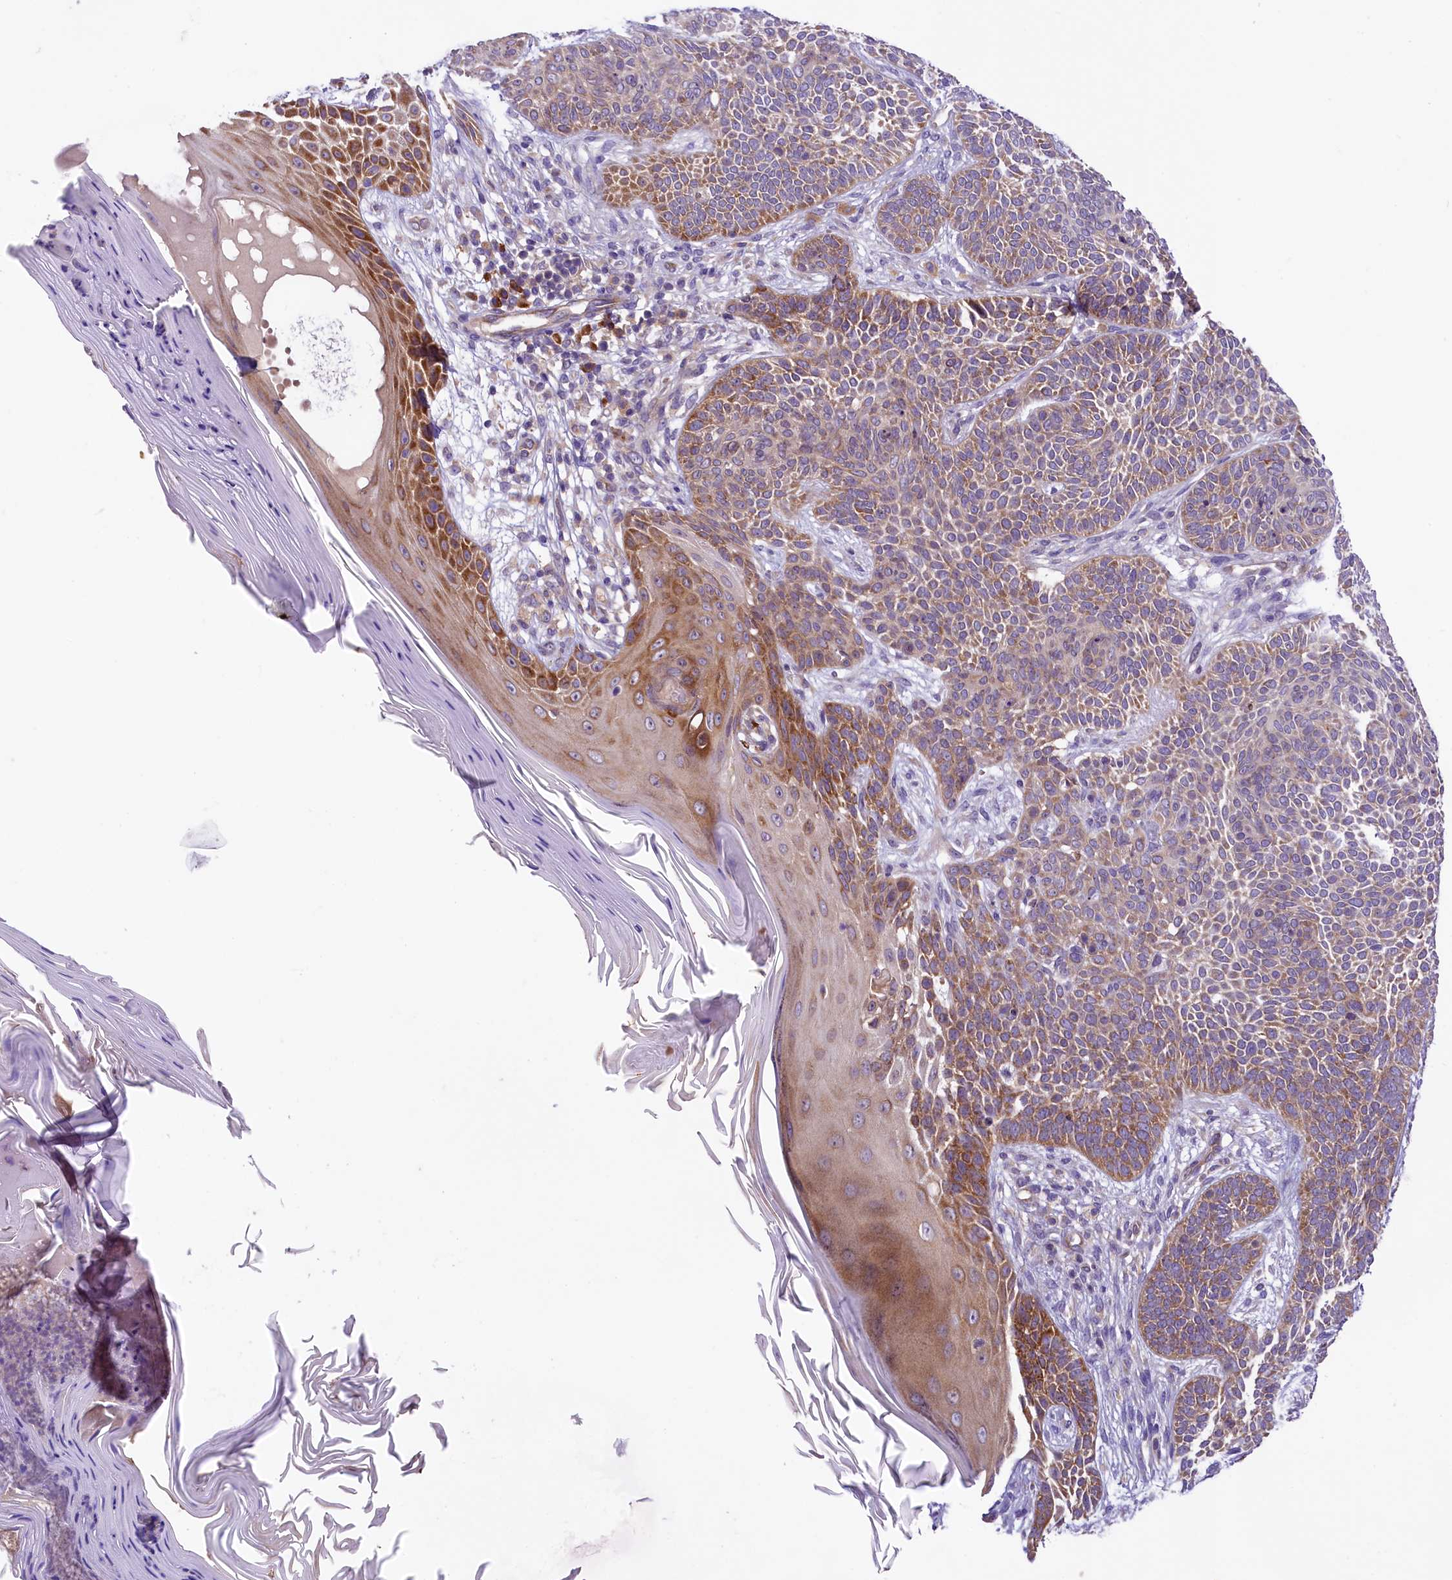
{"staining": {"intensity": "moderate", "quantity": "25%-75%", "location": "cytoplasmic/membranous"}, "tissue": "skin cancer", "cell_type": "Tumor cells", "image_type": "cancer", "snomed": [{"axis": "morphology", "description": "Basal cell carcinoma"}, {"axis": "topography", "description": "Skin"}], "caption": "Skin cancer (basal cell carcinoma) stained for a protein shows moderate cytoplasmic/membranous positivity in tumor cells. The staining is performed using DAB brown chromogen to label protein expression. The nuclei are counter-stained blue using hematoxylin.", "gene": "LARP4", "patient": {"sex": "male", "age": 85}}